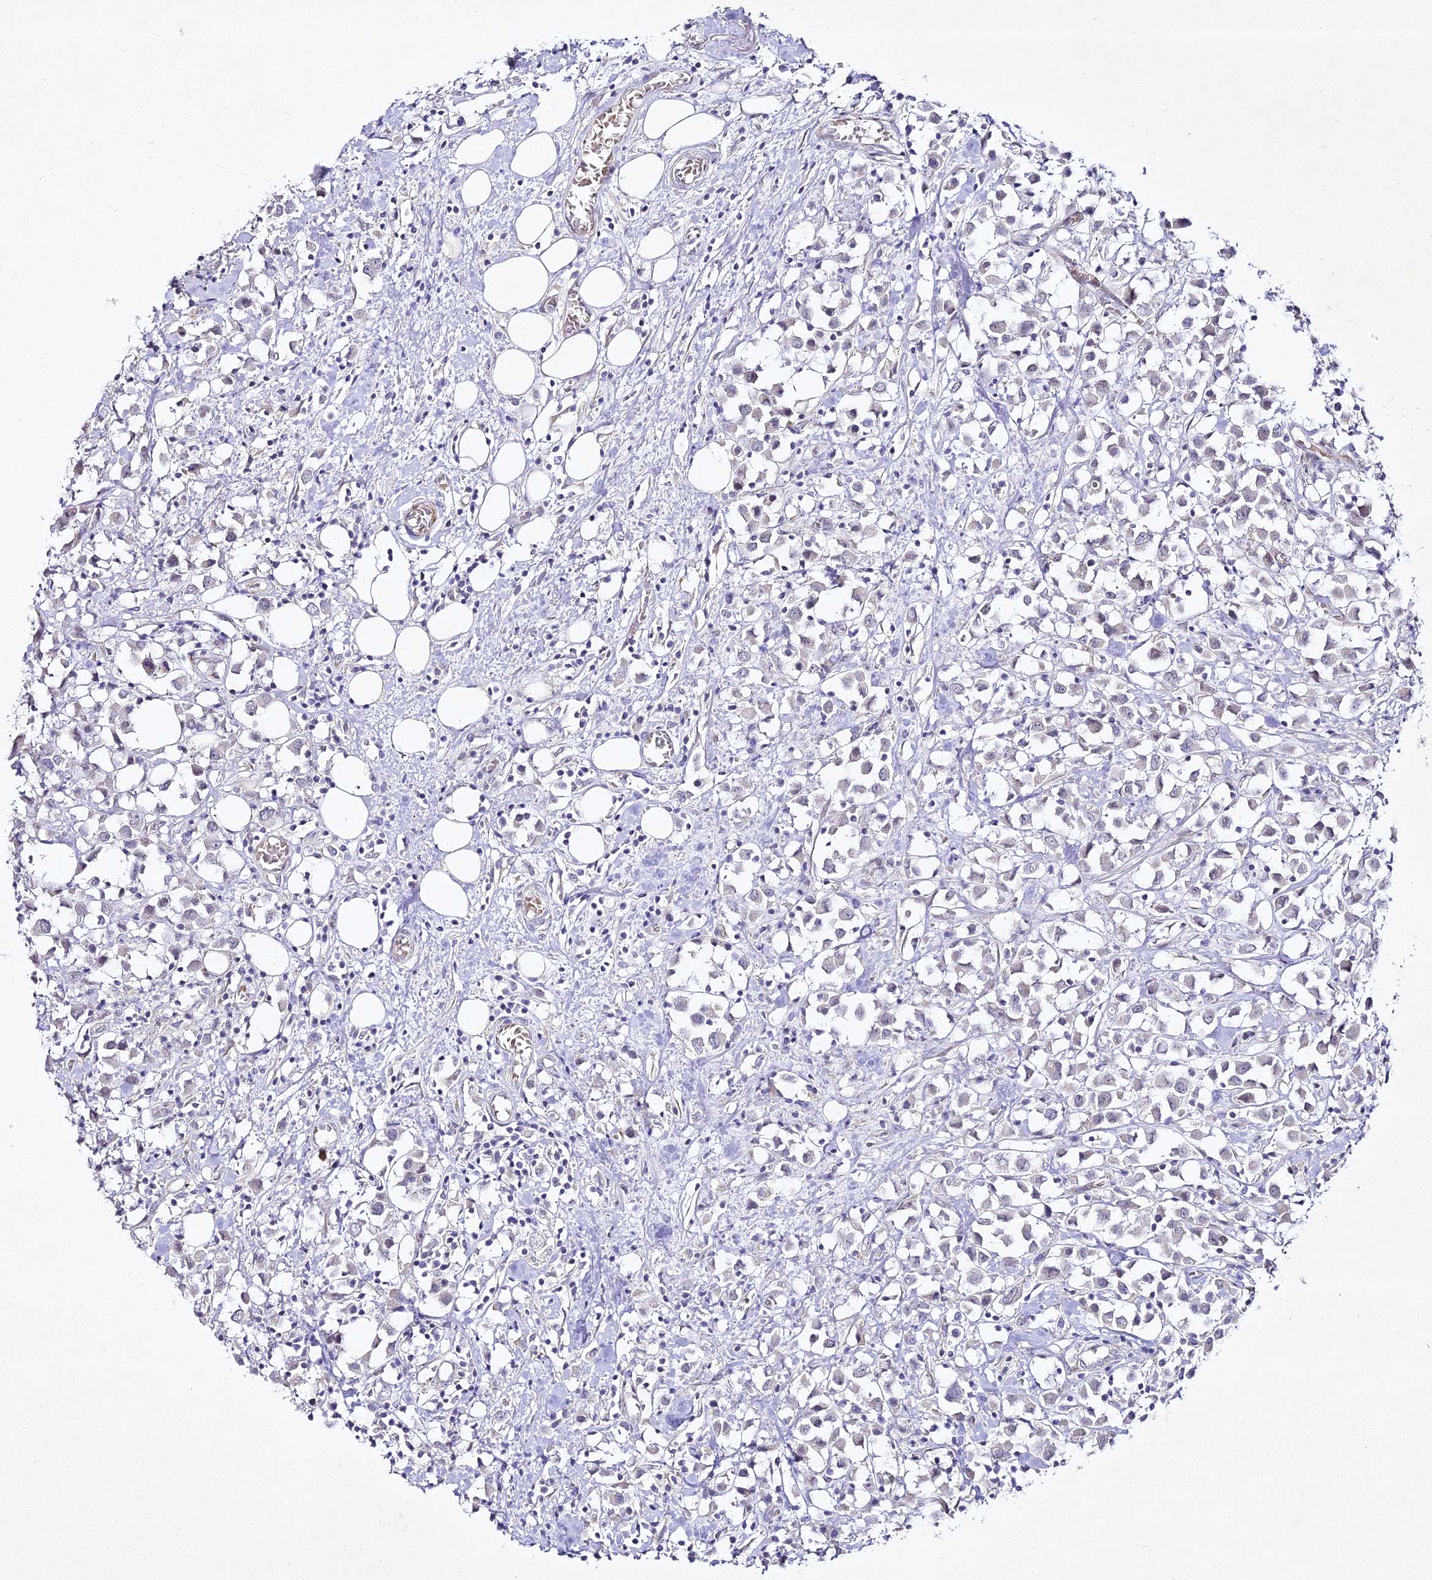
{"staining": {"intensity": "negative", "quantity": "none", "location": "none"}, "tissue": "breast cancer", "cell_type": "Tumor cells", "image_type": "cancer", "snomed": [{"axis": "morphology", "description": "Duct carcinoma"}, {"axis": "topography", "description": "Breast"}], "caption": "Breast cancer was stained to show a protein in brown. There is no significant positivity in tumor cells.", "gene": "ALPG", "patient": {"sex": "female", "age": 61}}